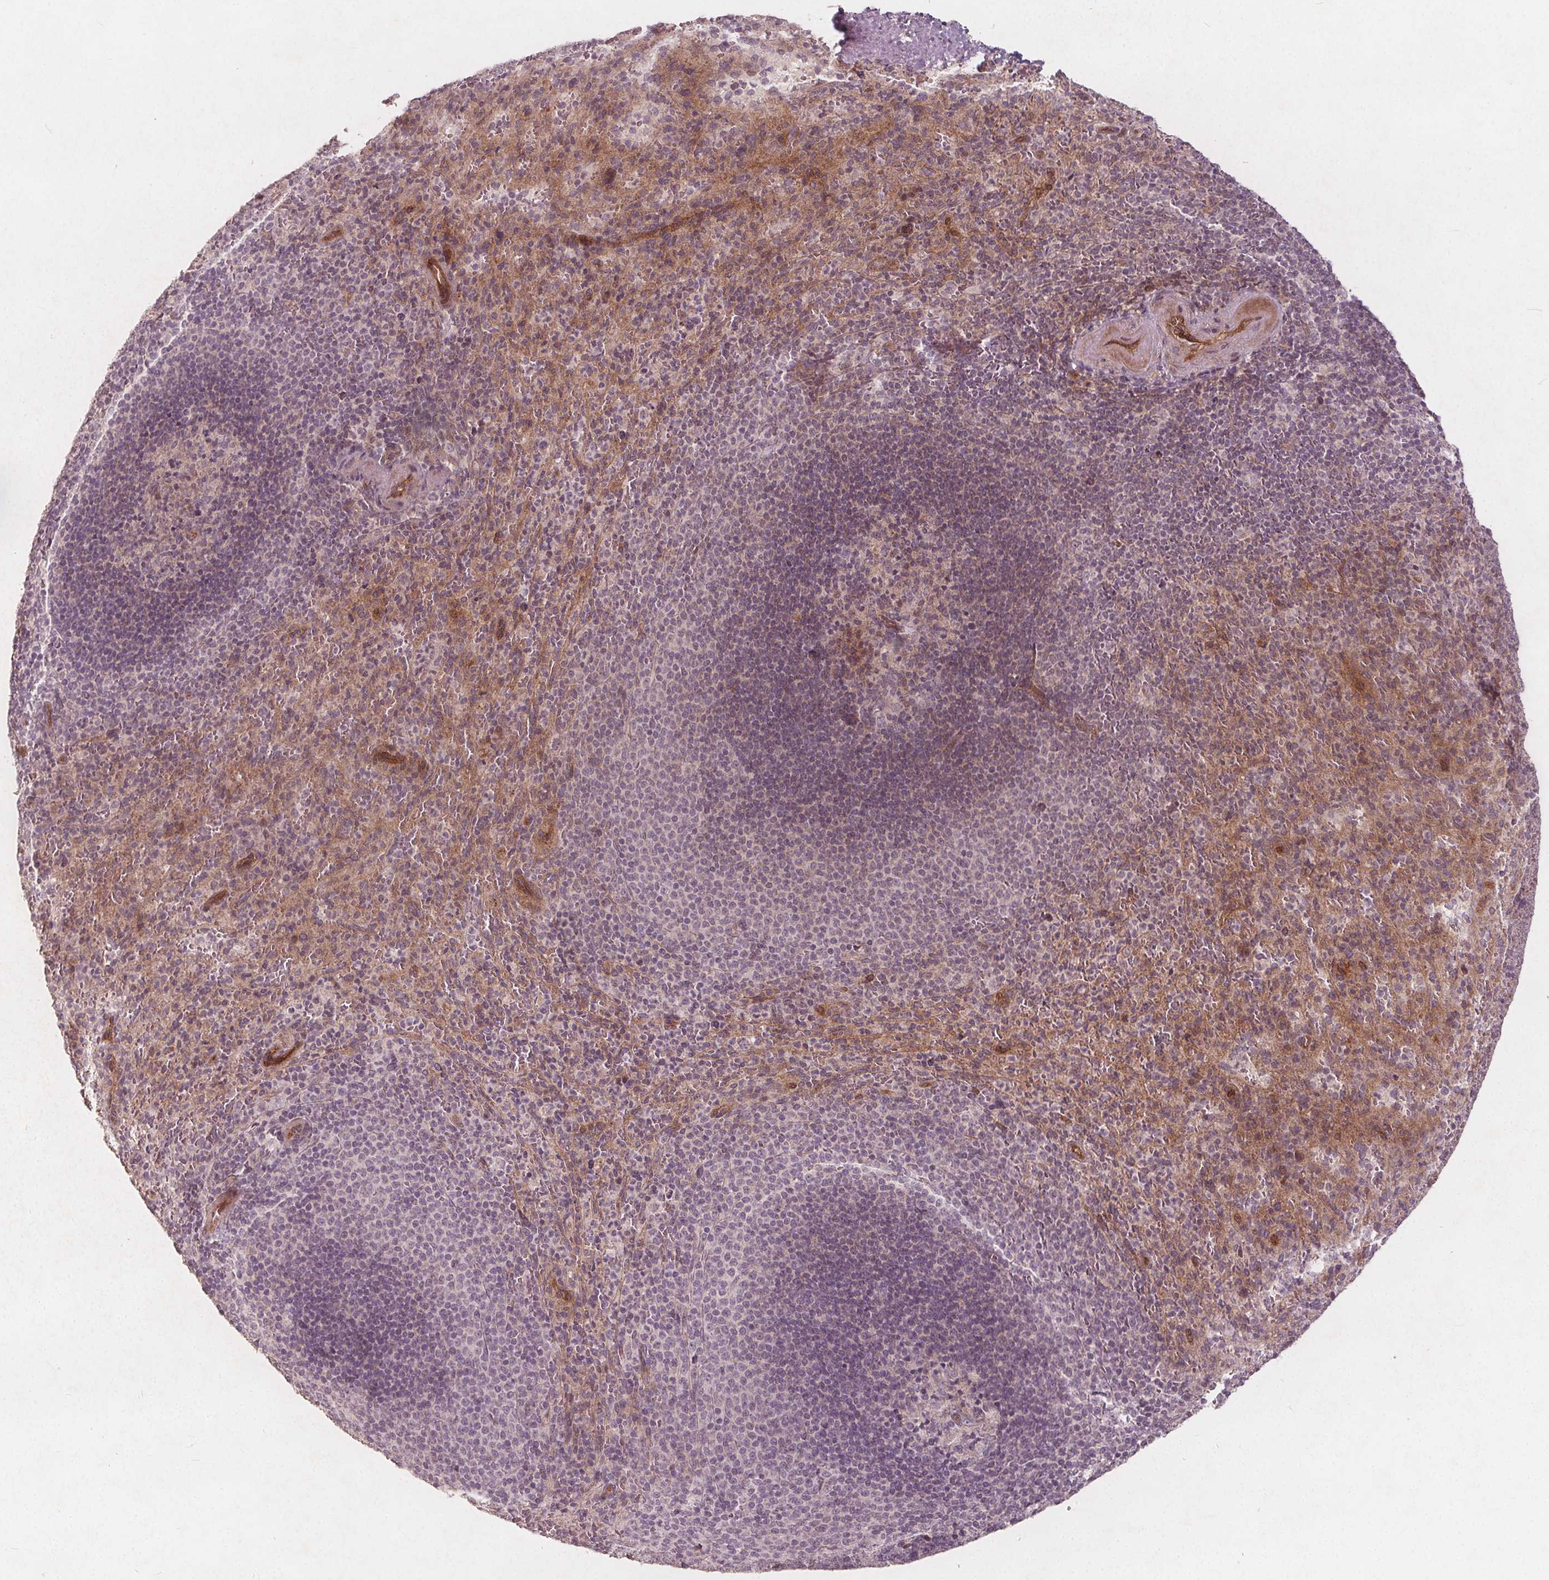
{"staining": {"intensity": "negative", "quantity": "none", "location": "none"}, "tissue": "spleen", "cell_type": "Cells in red pulp", "image_type": "normal", "snomed": [{"axis": "morphology", "description": "Normal tissue, NOS"}, {"axis": "topography", "description": "Spleen"}], "caption": "The IHC photomicrograph has no significant positivity in cells in red pulp of spleen.", "gene": "PTPRT", "patient": {"sex": "male", "age": 57}}